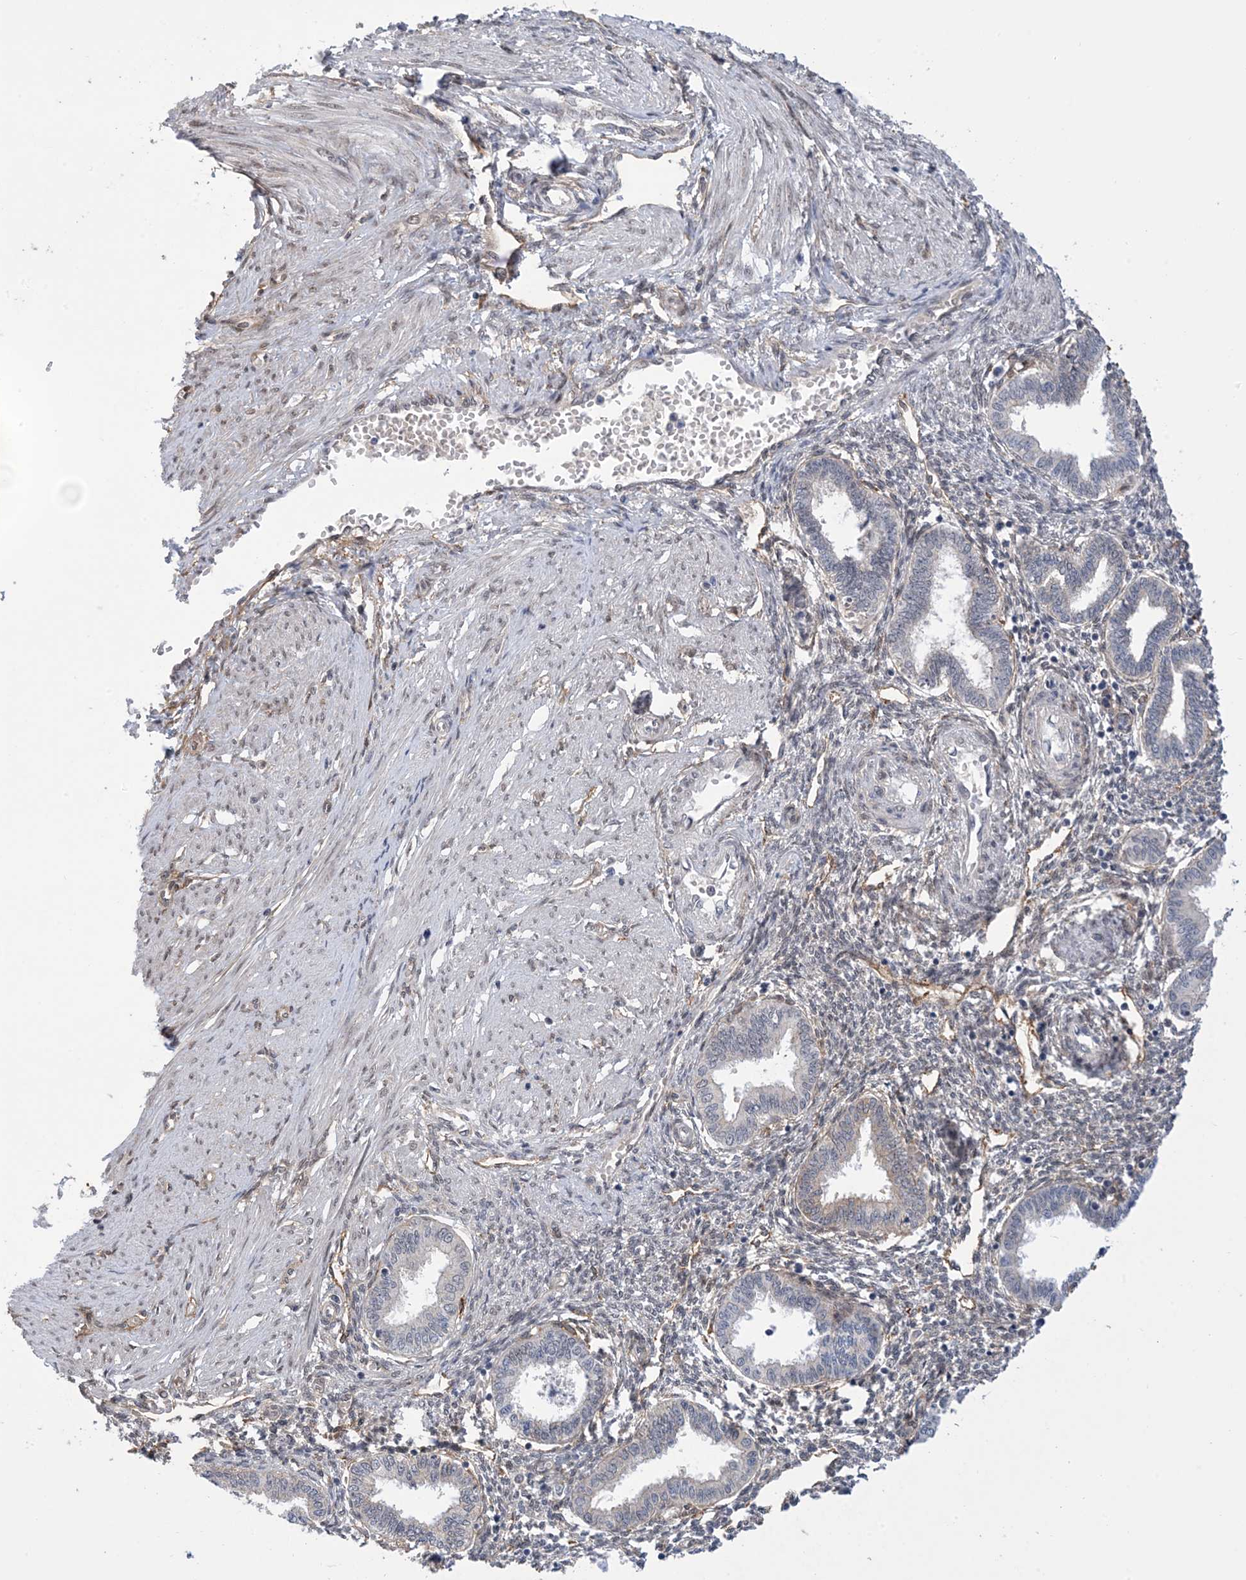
{"staining": {"intensity": "negative", "quantity": "none", "location": "none"}, "tissue": "endometrium", "cell_type": "Cells in endometrial stroma", "image_type": "normal", "snomed": [{"axis": "morphology", "description": "Normal tissue, NOS"}, {"axis": "topography", "description": "Endometrium"}], "caption": "The immunohistochemistry (IHC) photomicrograph has no significant positivity in cells in endometrial stroma of endometrium. The staining was performed using DAB to visualize the protein expression in brown, while the nuclei were stained in blue with hematoxylin (Magnification: 20x).", "gene": "ZNF8", "patient": {"sex": "female", "age": 33}}